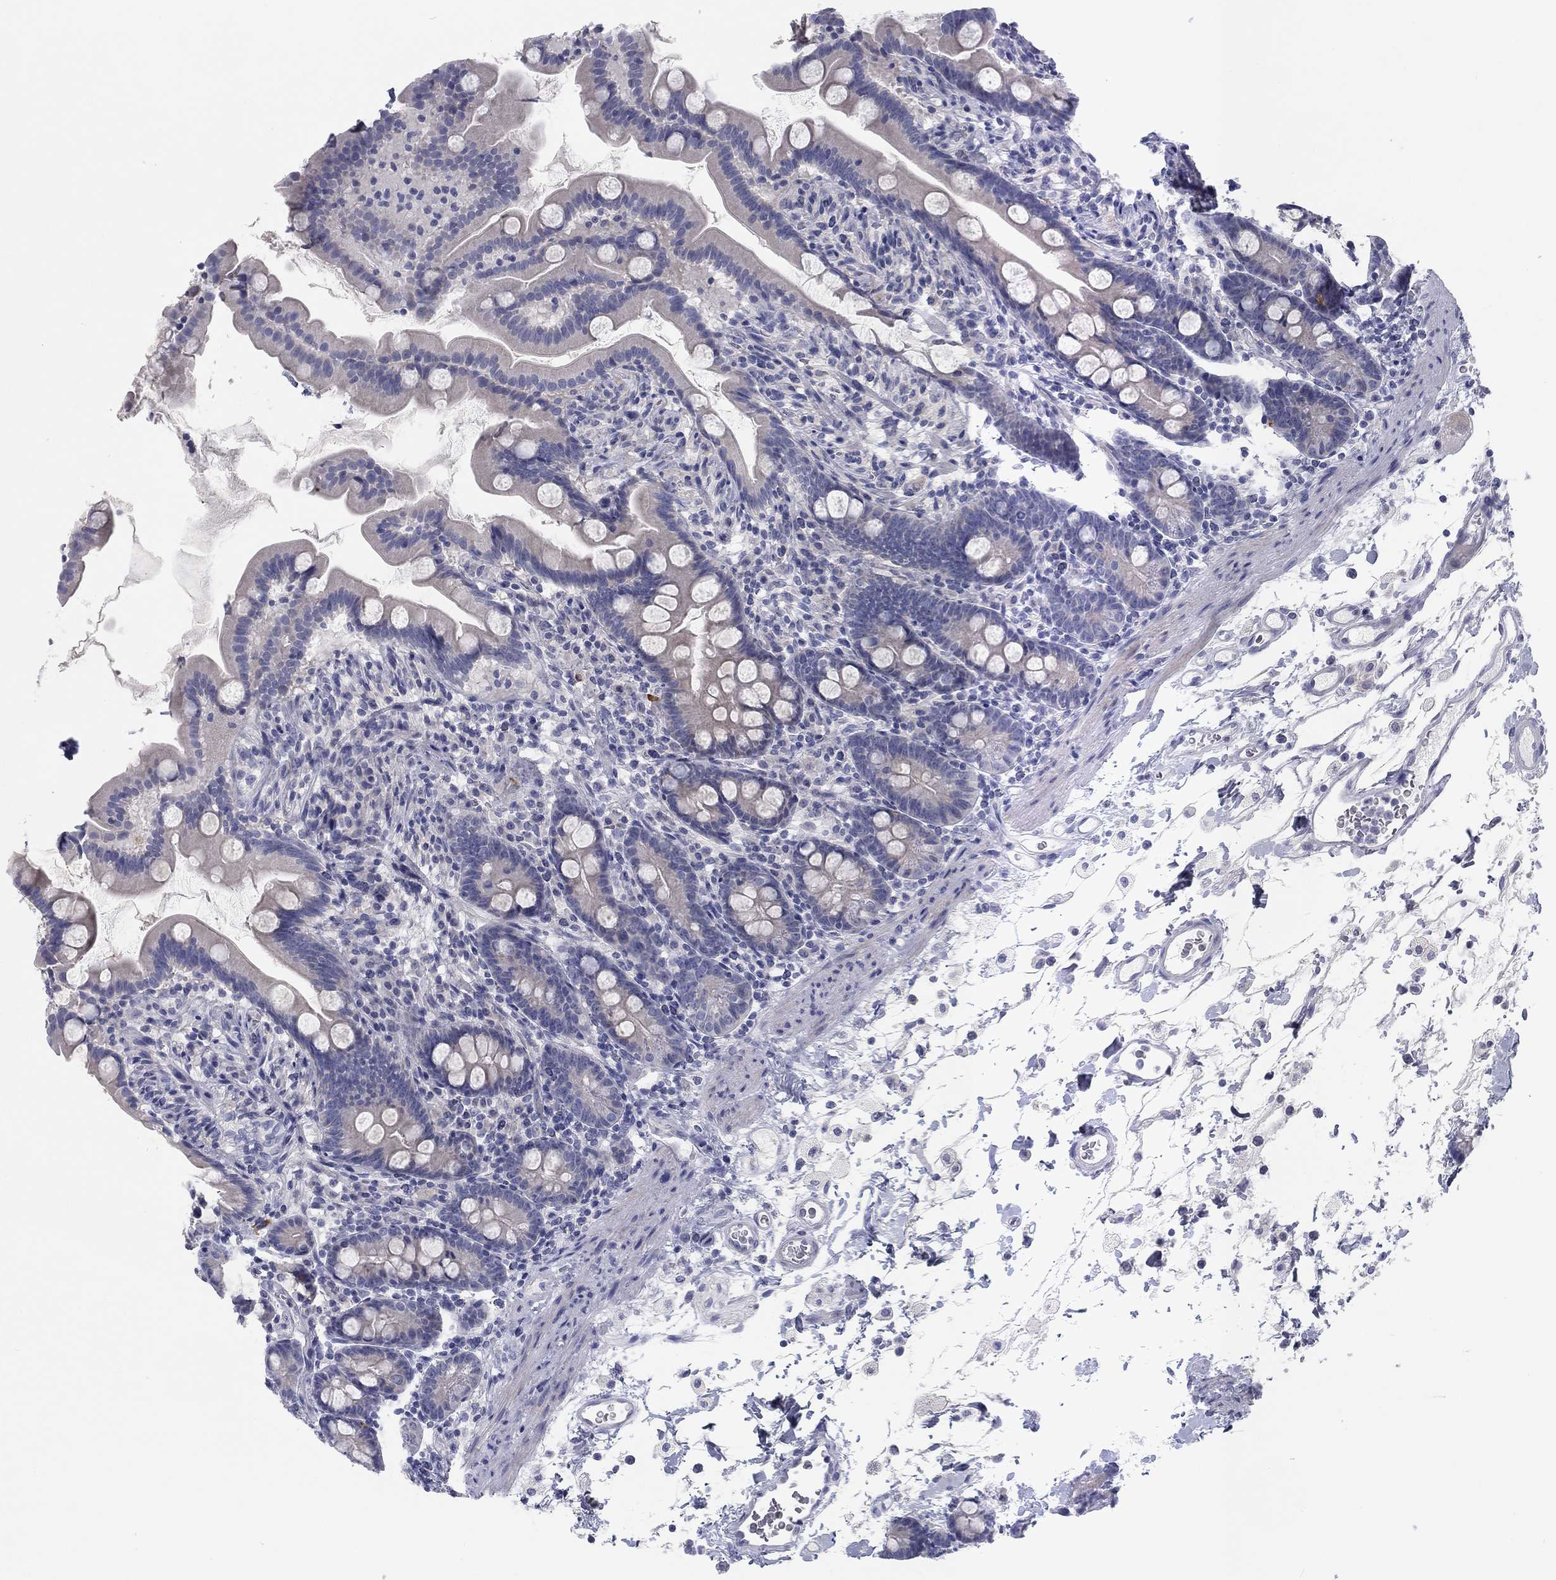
{"staining": {"intensity": "negative", "quantity": "none", "location": "none"}, "tissue": "small intestine", "cell_type": "Glandular cells", "image_type": "normal", "snomed": [{"axis": "morphology", "description": "Normal tissue, NOS"}, {"axis": "topography", "description": "Small intestine"}], "caption": "Immunohistochemistry micrograph of unremarkable small intestine stained for a protein (brown), which exhibits no expression in glandular cells.", "gene": "CALB1", "patient": {"sex": "female", "age": 44}}